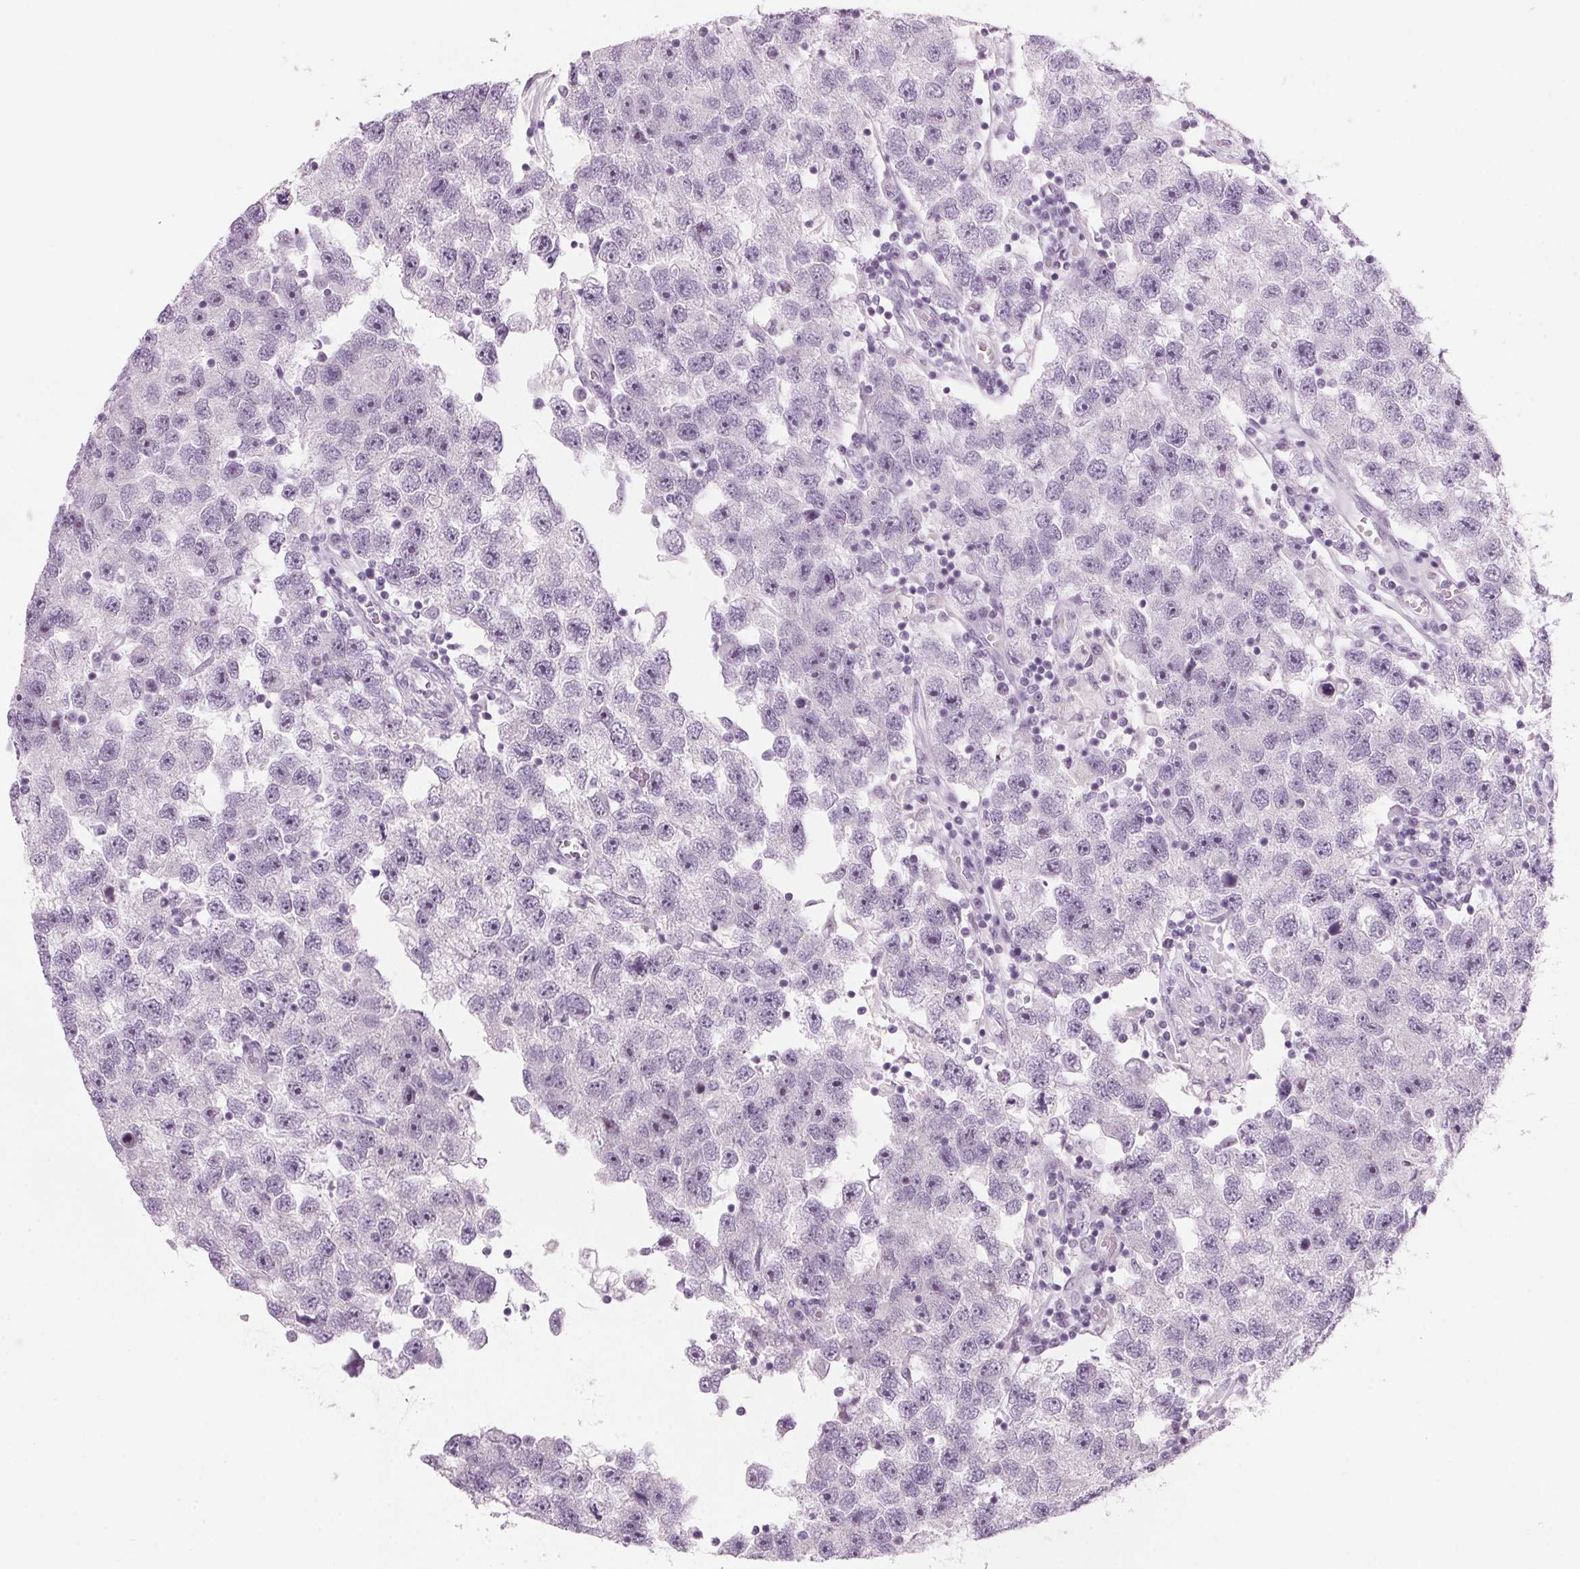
{"staining": {"intensity": "weak", "quantity": "<25%", "location": "nuclear"}, "tissue": "testis cancer", "cell_type": "Tumor cells", "image_type": "cancer", "snomed": [{"axis": "morphology", "description": "Seminoma, NOS"}, {"axis": "topography", "description": "Testis"}], "caption": "Immunohistochemistry (IHC) photomicrograph of neoplastic tissue: human seminoma (testis) stained with DAB (3,3'-diaminobenzidine) exhibits no significant protein staining in tumor cells.", "gene": "DNTTIP2", "patient": {"sex": "male", "age": 26}}